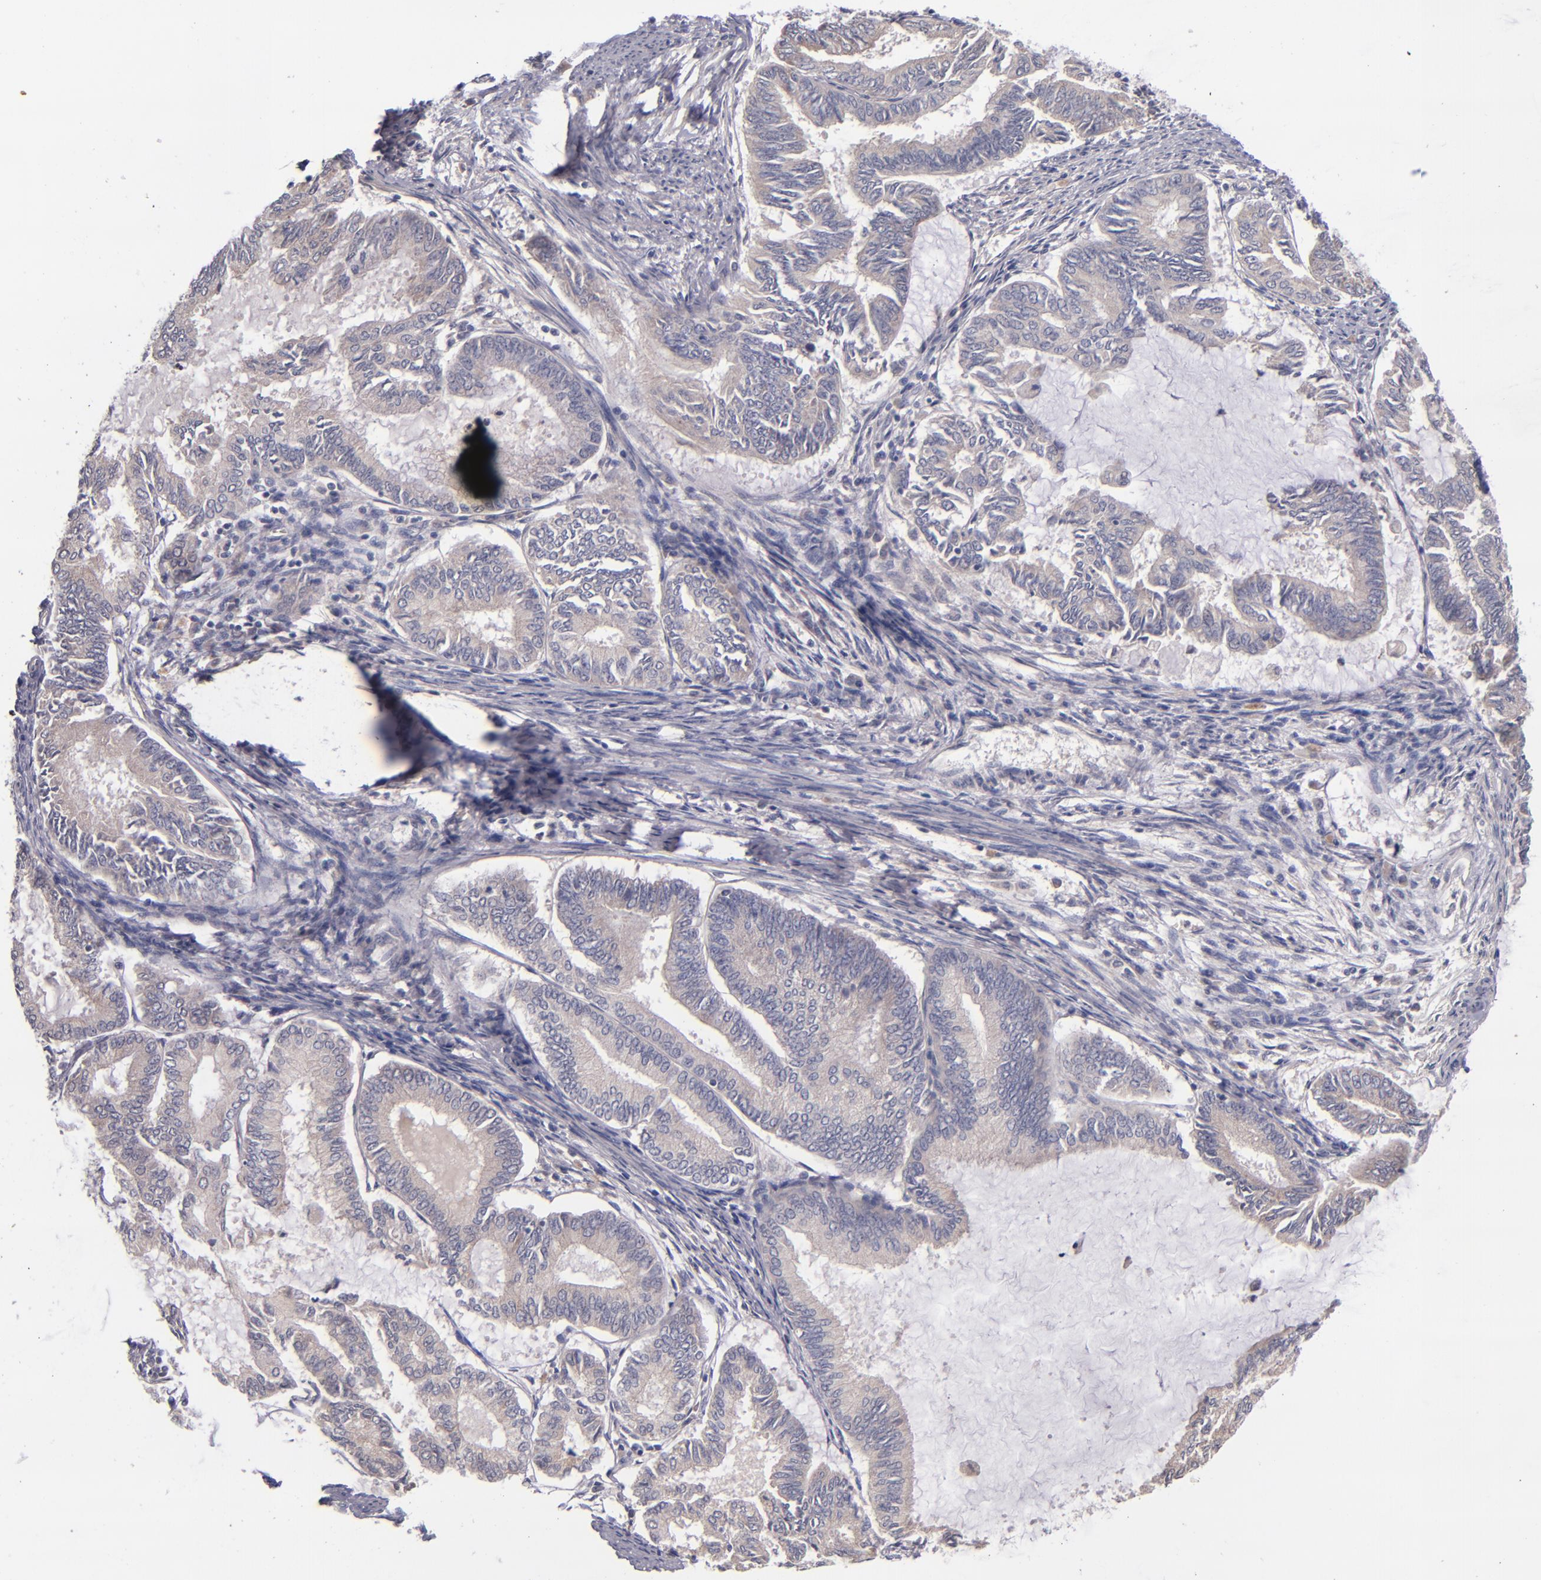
{"staining": {"intensity": "weak", "quantity": "25%-75%", "location": "cytoplasmic/membranous"}, "tissue": "endometrial cancer", "cell_type": "Tumor cells", "image_type": "cancer", "snomed": [{"axis": "morphology", "description": "Adenocarcinoma, NOS"}, {"axis": "topography", "description": "Endometrium"}], "caption": "About 25%-75% of tumor cells in endometrial adenocarcinoma exhibit weak cytoplasmic/membranous protein positivity as visualized by brown immunohistochemical staining.", "gene": "TSC2", "patient": {"sex": "female", "age": 86}}